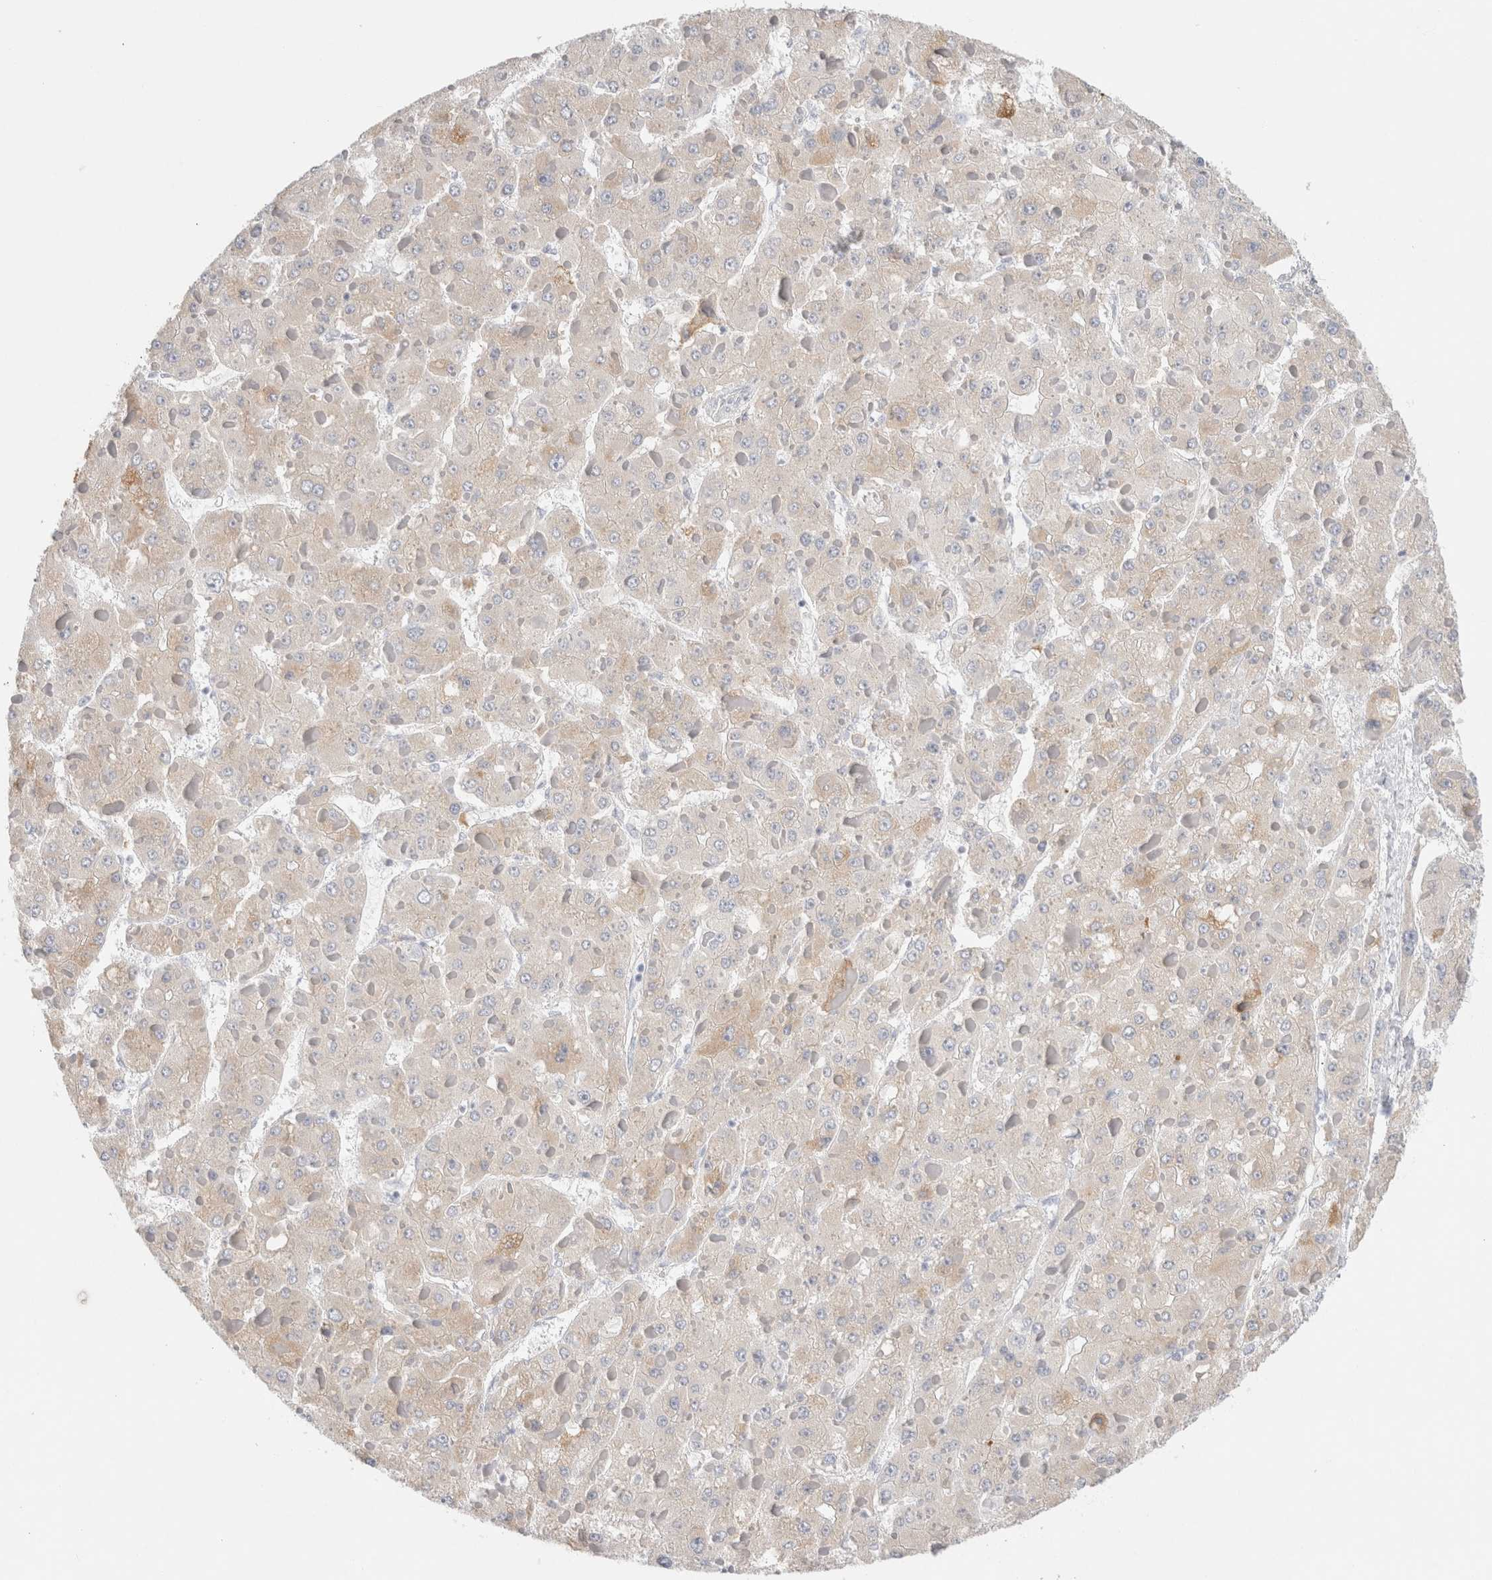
{"staining": {"intensity": "weak", "quantity": "<25%", "location": "cytoplasmic/membranous"}, "tissue": "liver cancer", "cell_type": "Tumor cells", "image_type": "cancer", "snomed": [{"axis": "morphology", "description": "Carcinoma, Hepatocellular, NOS"}, {"axis": "topography", "description": "Liver"}], "caption": "The immunohistochemistry histopathology image has no significant positivity in tumor cells of liver cancer (hepatocellular carcinoma) tissue.", "gene": "CSK", "patient": {"sex": "female", "age": 73}}